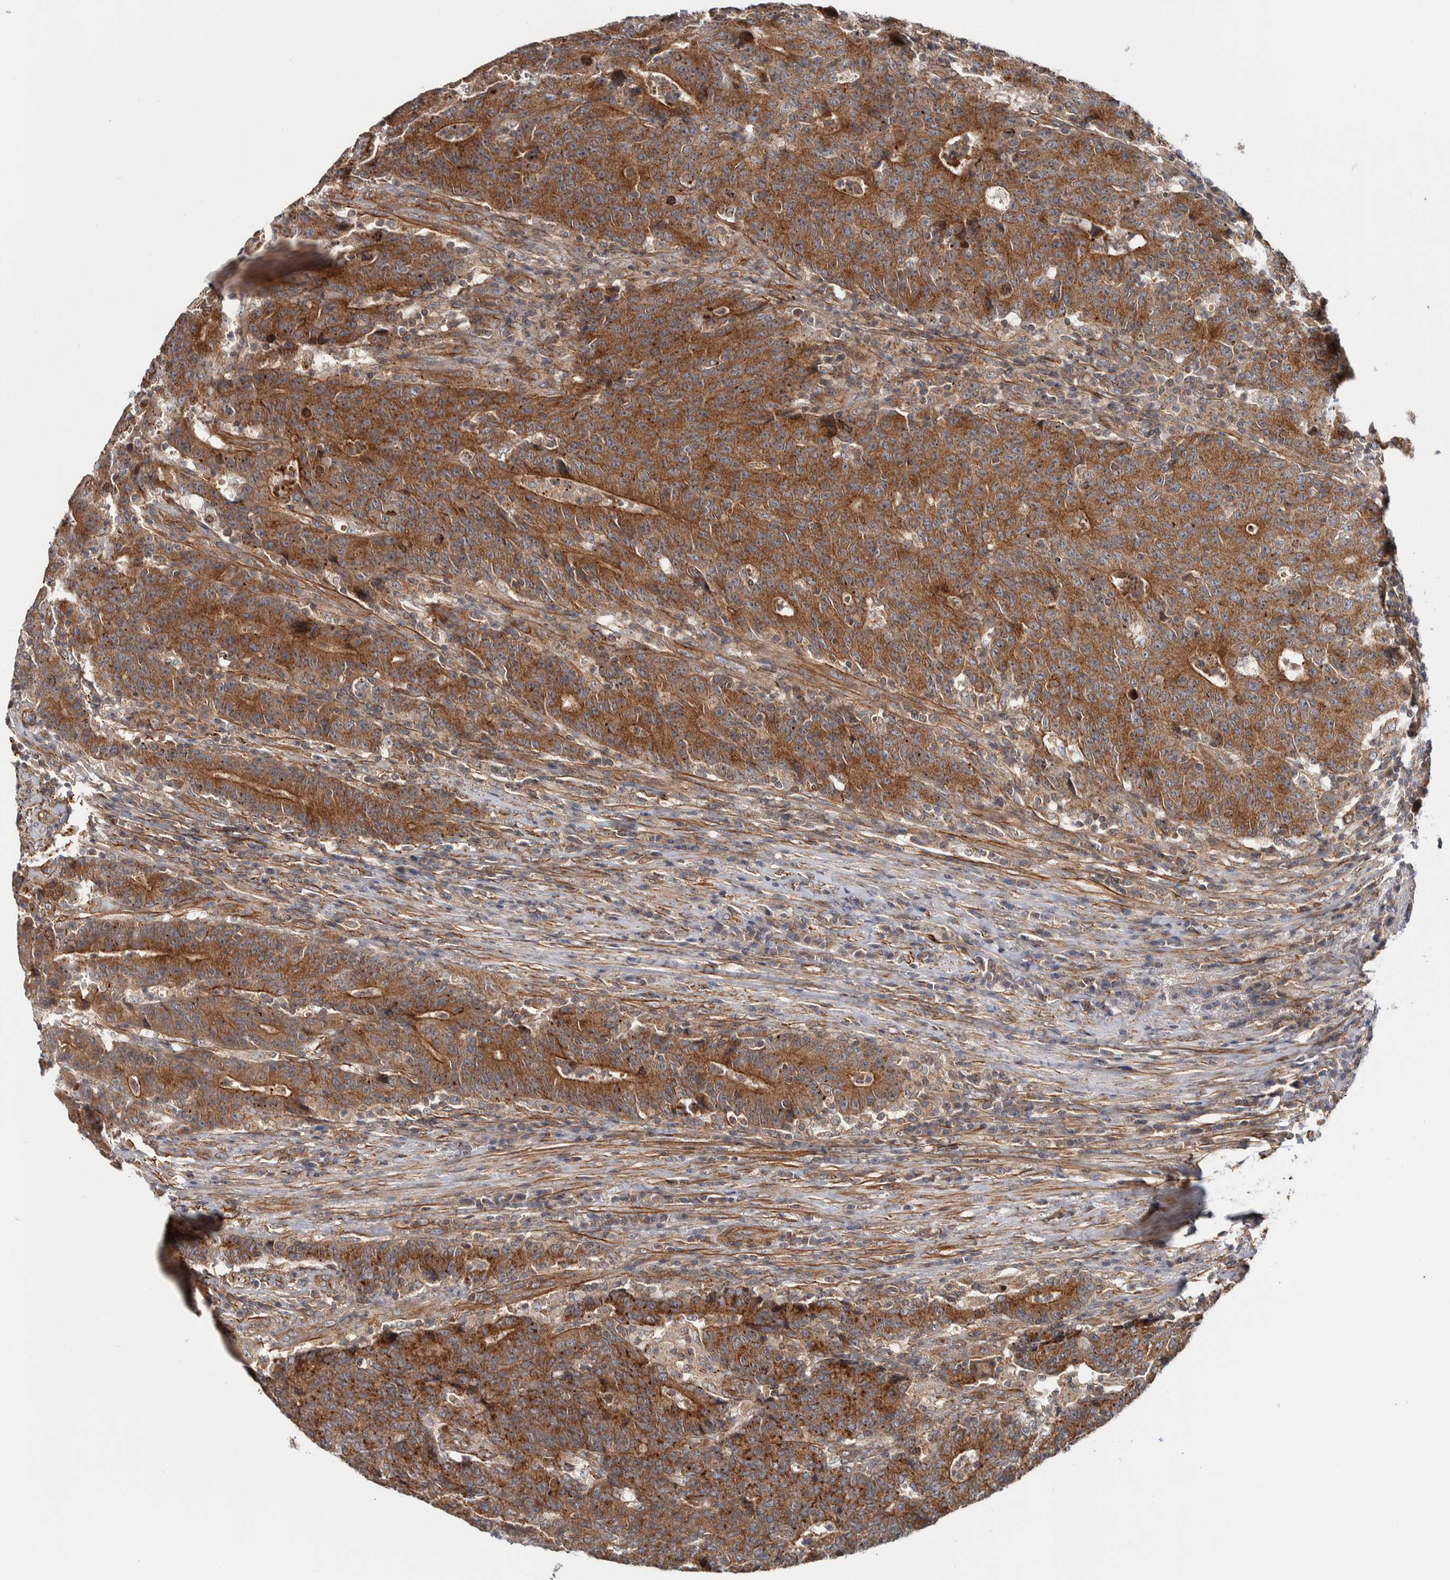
{"staining": {"intensity": "strong", "quantity": ">75%", "location": "cytoplasmic/membranous"}, "tissue": "colorectal cancer", "cell_type": "Tumor cells", "image_type": "cancer", "snomed": [{"axis": "morphology", "description": "Normal tissue, NOS"}, {"axis": "morphology", "description": "Adenocarcinoma, NOS"}, {"axis": "topography", "description": "Colon"}], "caption": "Immunohistochemical staining of human colorectal cancer (adenocarcinoma) displays strong cytoplasmic/membranous protein staining in about >75% of tumor cells.", "gene": "CHMP4C", "patient": {"sex": "female", "age": 75}}